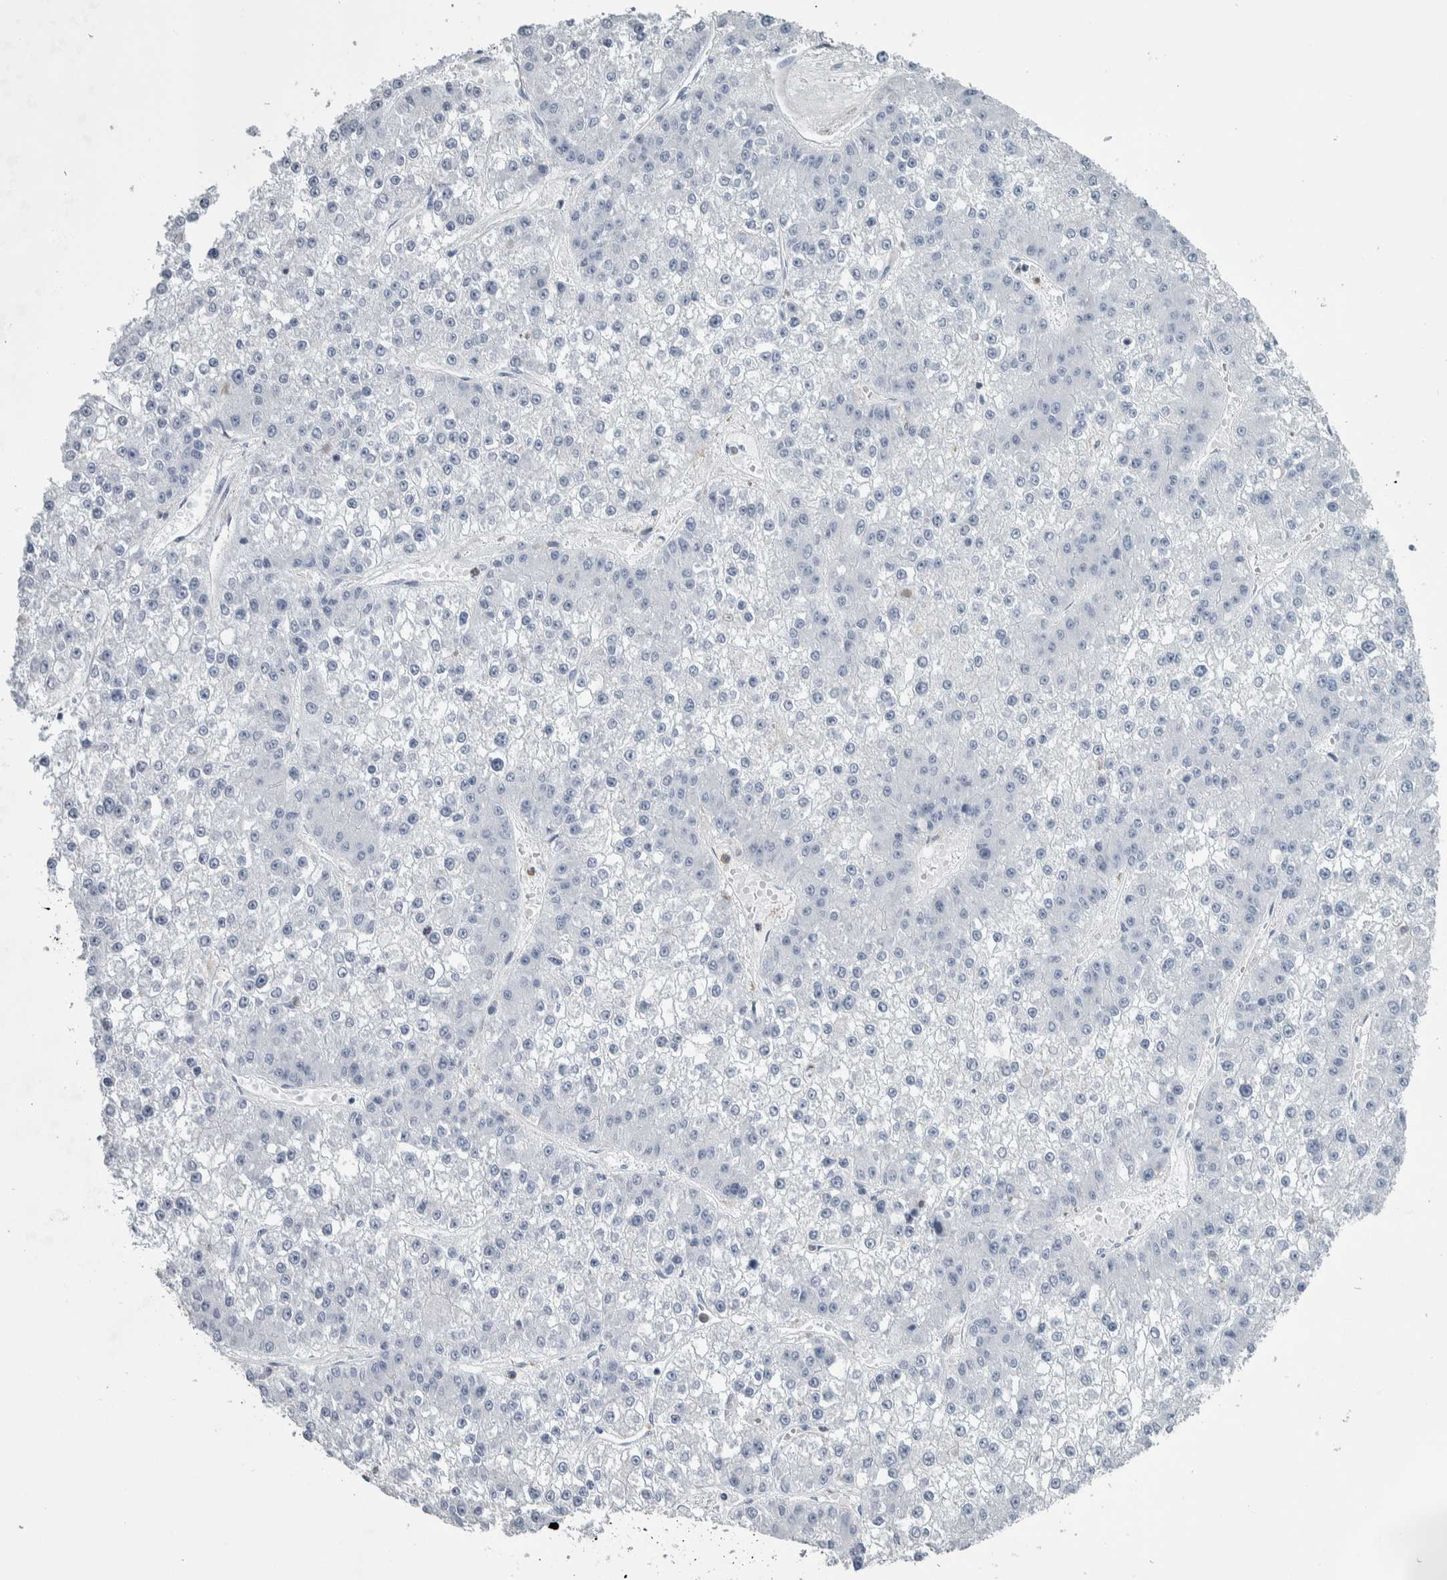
{"staining": {"intensity": "negative", "quantity": "none", "location": "none"}, "tissue": "liver cancer", "cell_type": "Tumor cells", "image_type": "cancer", "snomed": [{"axis": "morphology", "description": "Carcinoma, Hepatocellular, NOS"}, {"axis": "topography", "description": "Liver"}], "caption": "Hepatocellular carcinoma (liver) was stained to show a protein in brown. There is no significant staining in tumor cells. (DAB (3,3'-diaminobenzidine) immunohistochemistry, high magnification).", "gene": "SKAP2", "patient": {"sex": "female", "age": 73}}